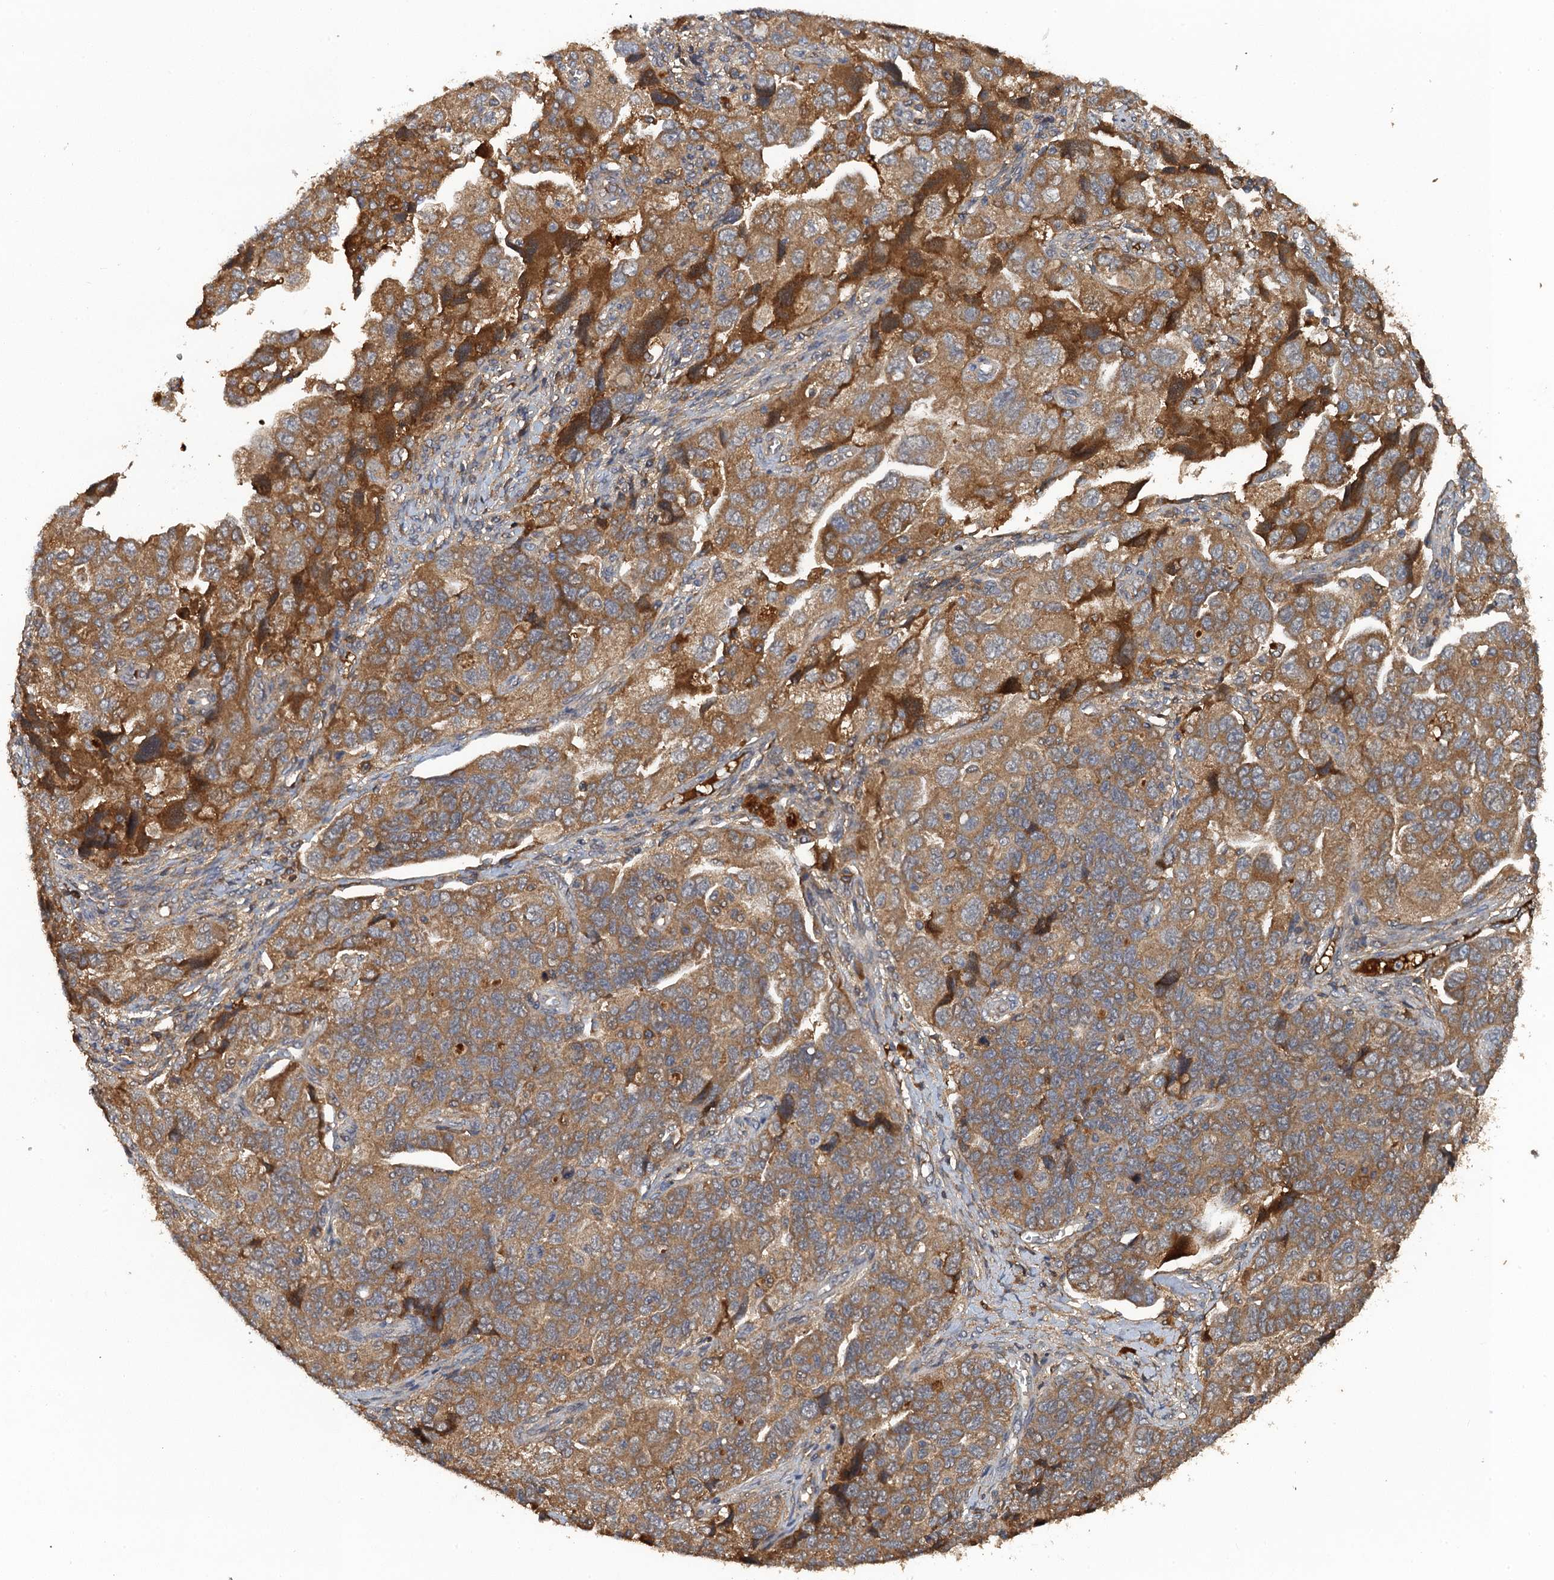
{"staining": {"intensity": "moderate", "quantity": ">75%", "location": "cytoplasmic/membranous"}, "tissue": "ovarian cancer", "cell_type": "Tumor cells", "image_type": "cancer", "snomed": [{"axis": "morphology", "description": "Carcinoma, NOS"}, {"axis": "morphology", "description": "Cystadenocarcinoma, serous, NOS"}, {"axis": "topography", "description": "Ovary"}], "caption": "The micrograph displays immunohistochemical staining of ovarian serous cystadenocarcinoma. There is moderate cytoplasmic/membranous expression is appreciated in about >75% of tumor cells. The protein is stained brown, and the nuclei are stained in blue (DAB IHC with brightfield microscopy, high magnification).", "gene": "HAPLN3", "patient": {"sex": "female", "age": 69}}